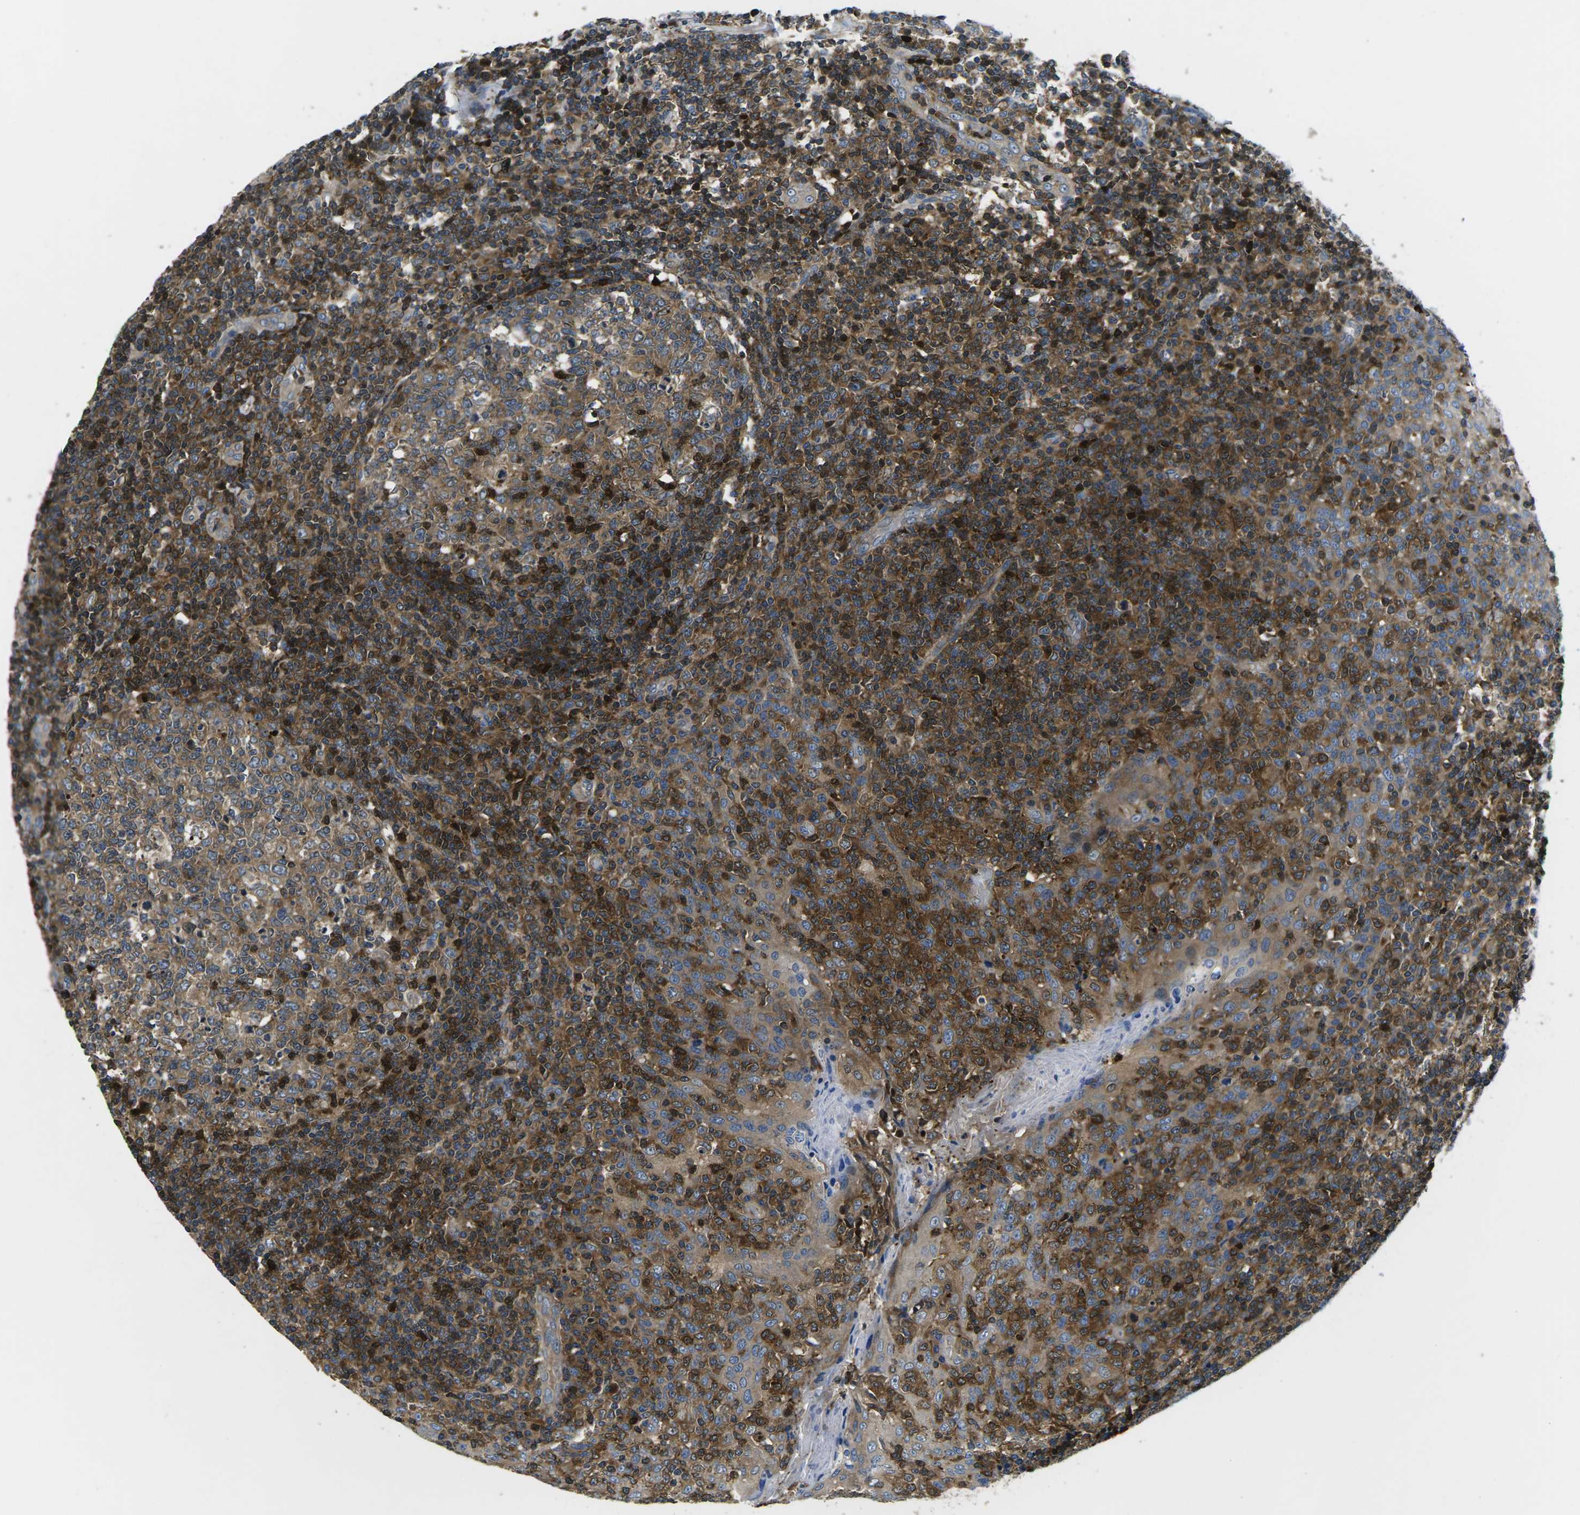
{"staining": {"intensity": "strong", "quantity": "25%-75%", "location": "cytoplasmic/membranous"}, "tissue": "tonsil", "cell_type": "Germinal center cells", "image_type": "normal", "snomed": [{"axis": "morphology", "description": "Normal tissue, NOS"}, {"axis": "topography", "description": "Tonsil"}], "caption": "Immunohistochemistry (IHC) photomicrograph of benign human tonsil stained for a protein (brown), which reveals high levels of strong cytoplasmic/membranous expression in about 25%-75% of germinal center cells.", "gene": "PLCE1", "patient": {"sex": "female", "age": 19}}